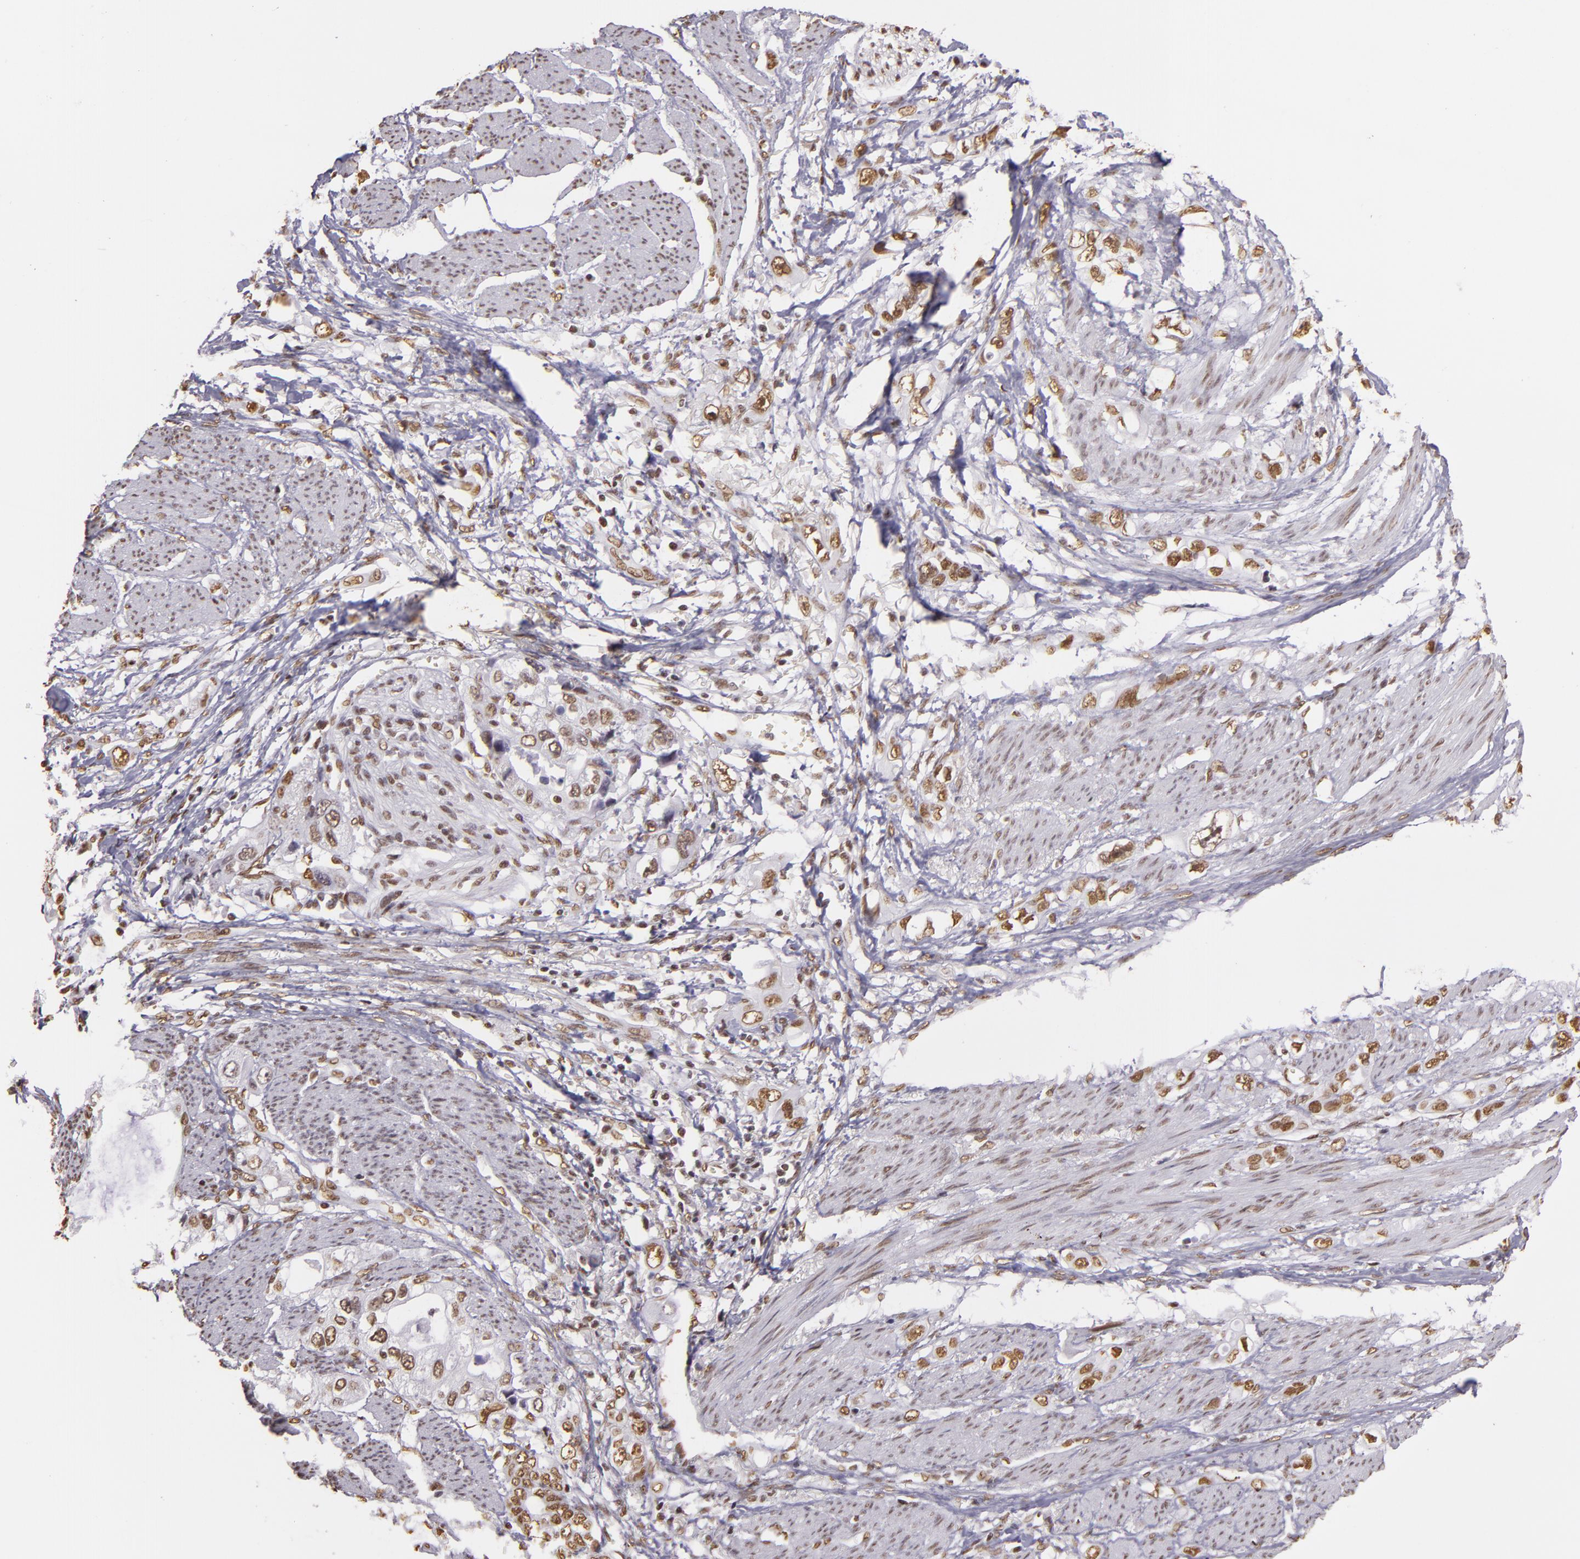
{"staining": {"intensity": "weak", "quantity": ">75%", "location": "nuclear"}, "tissue": "stomach cancer", "cell_type": "Tumor cells", "image_type": "cancer", "snomed": [{"axis": "morphology", "description": "Adenocarcinoma, NOS"}, {"axis": "topography", "description": "Stomach, upper"}], "caption": "Adenocarcinoma (stomach) stained for a protein (brown) demonstrates weak nuclear positive staining in about >75% of tumor cells.", "gene": "PAPOLA", "patient": {"sex": "female", "age": 52}}